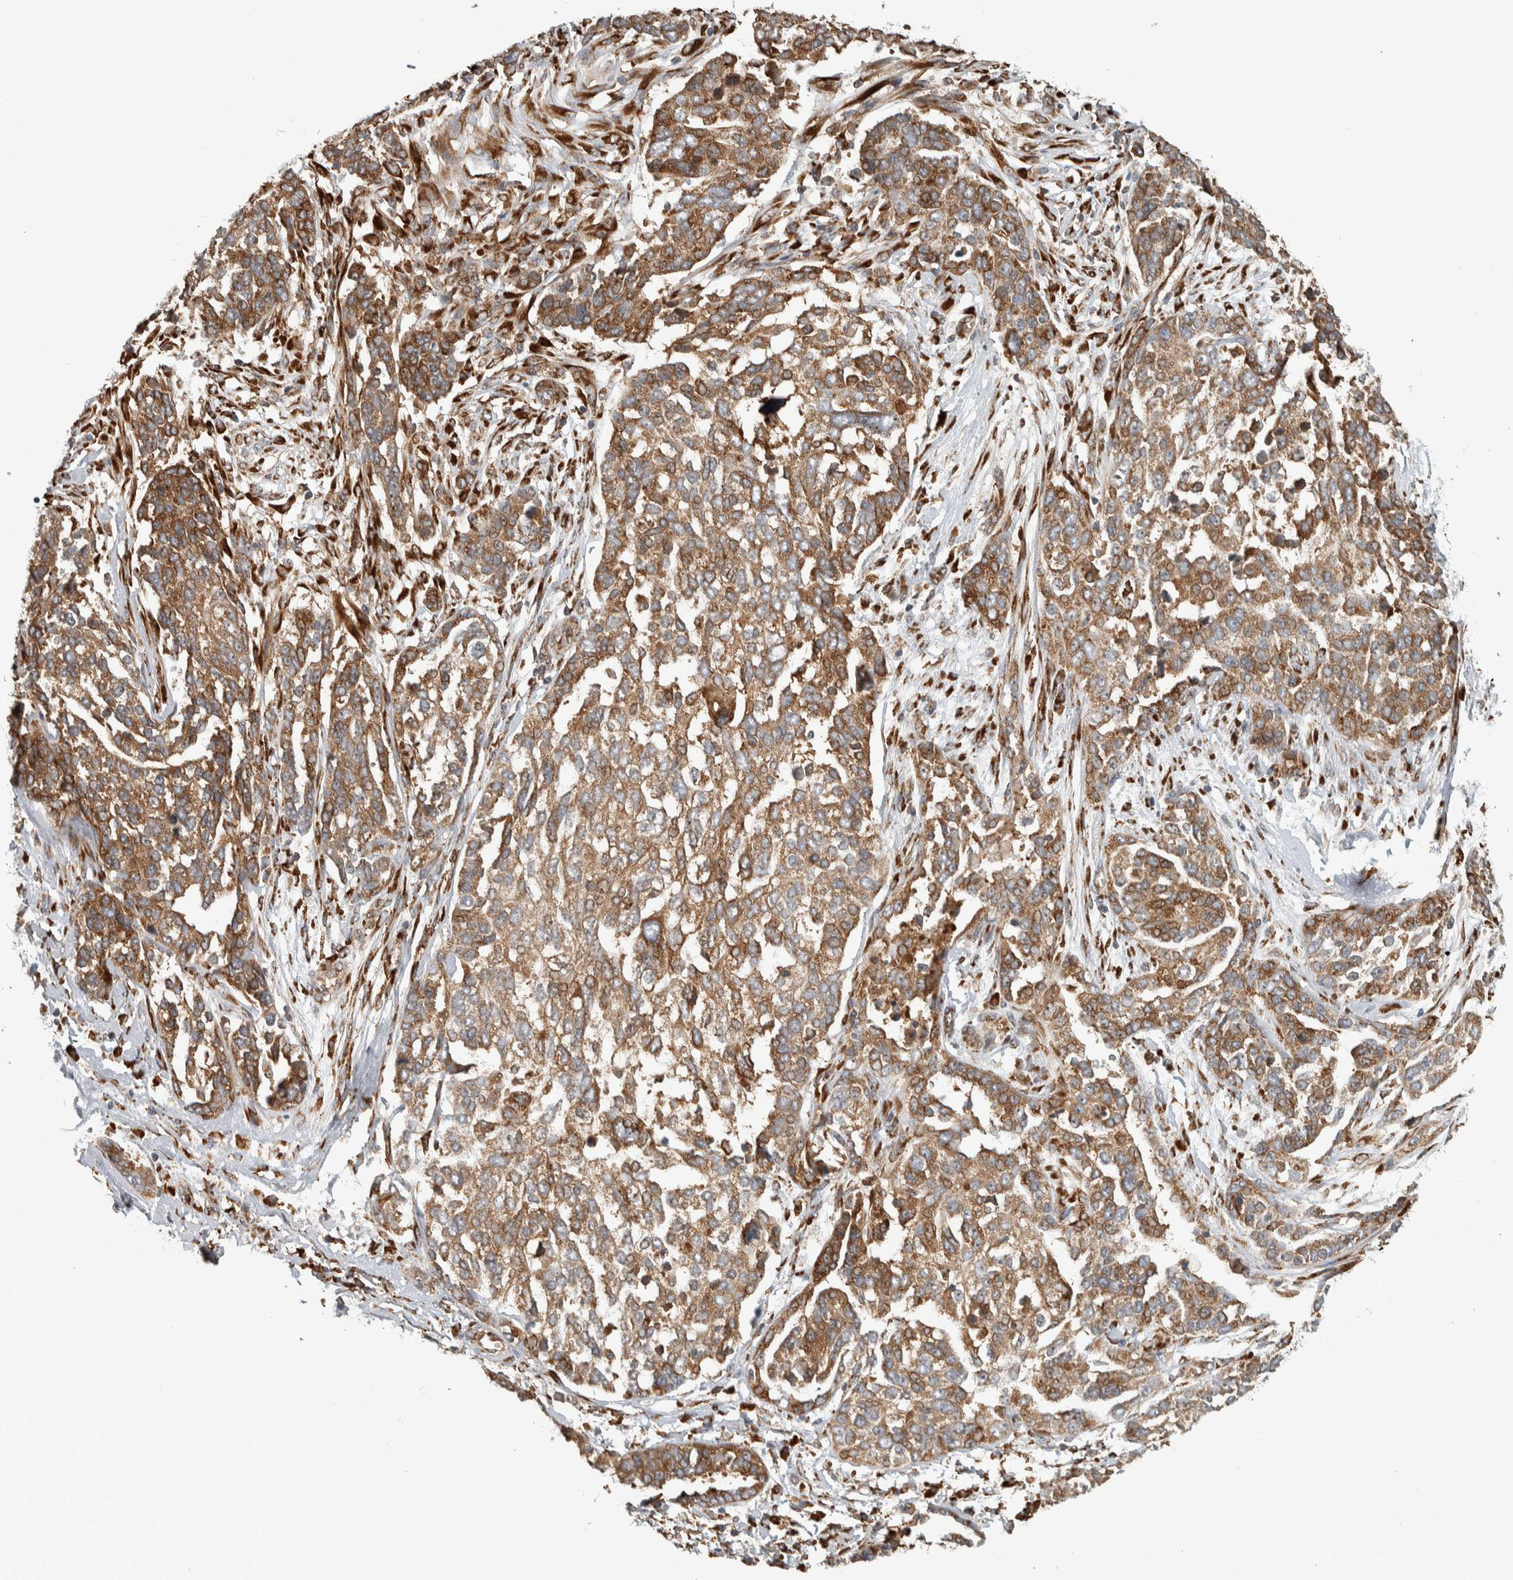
{"staining": {"intensity": "moderate", "quantity": ">75%", "location": "cytoplasmic/membranous"}, "tissue": "ovarian cancer", "cell_type": "Tumor cells", "image_type": "cancer", "snomed": [{"axis": "morphology", "description": "Cystadenocarcinoma, serous, NOS"}, {"axis": "topography", "description": "Ovary"}], "caption": "Immunohistochemical staining of human ovarian serous cystadenocarcinoma reveals medium levels of moderate cytoplasmic/membranous staining in about >75% of tumor cells. The staining was performed using DAB to visualize the protein expression in brown, while the nuclei were stained in blue with hematoxylin (Magnification: 20x).", "gene": "EIF3H", "patient": {"sex": "female", "age": 44}}